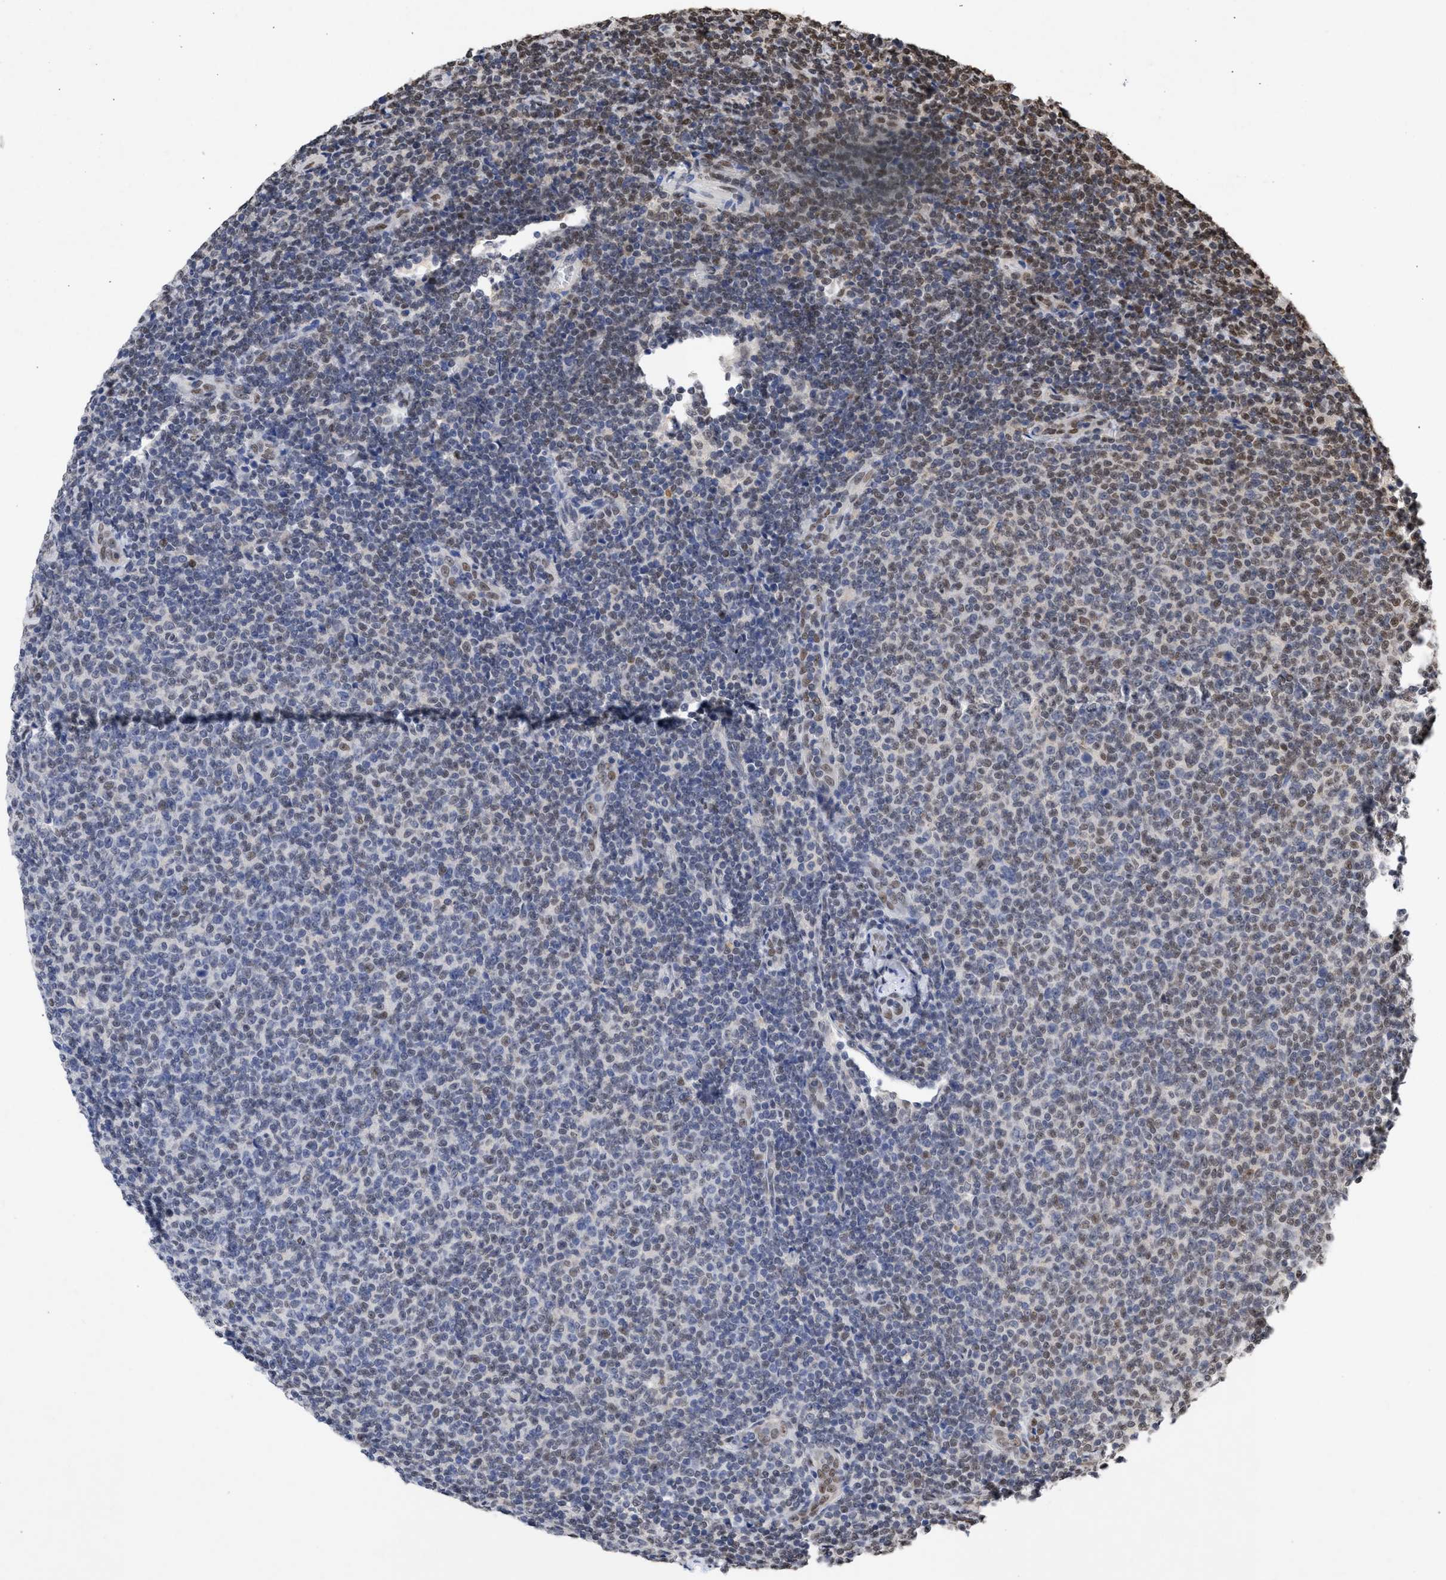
{"staining": {"intensity": "moderate", "quantity": "25%-75%", "location": "nuclear"}, "tissue": "lymphoma", "cell_type": "Tumor cells", "image_type": "cancer", "snomed": [{"axis": "morphology", "description": "Malignant lymphoma, non-Hodgkin's type, Low grade"}, {"axis": "topography", "description": "Lymph node"}], "caption": "Human low-grade malignant lymphoma, non-Hodgkin's type stained for a protein (brown) reveals moderate nuclear positive staining in approximately 25%-75% of tumor cells.", "gene": "NUP35", "patient": {"sex": "male", "age": 66}}